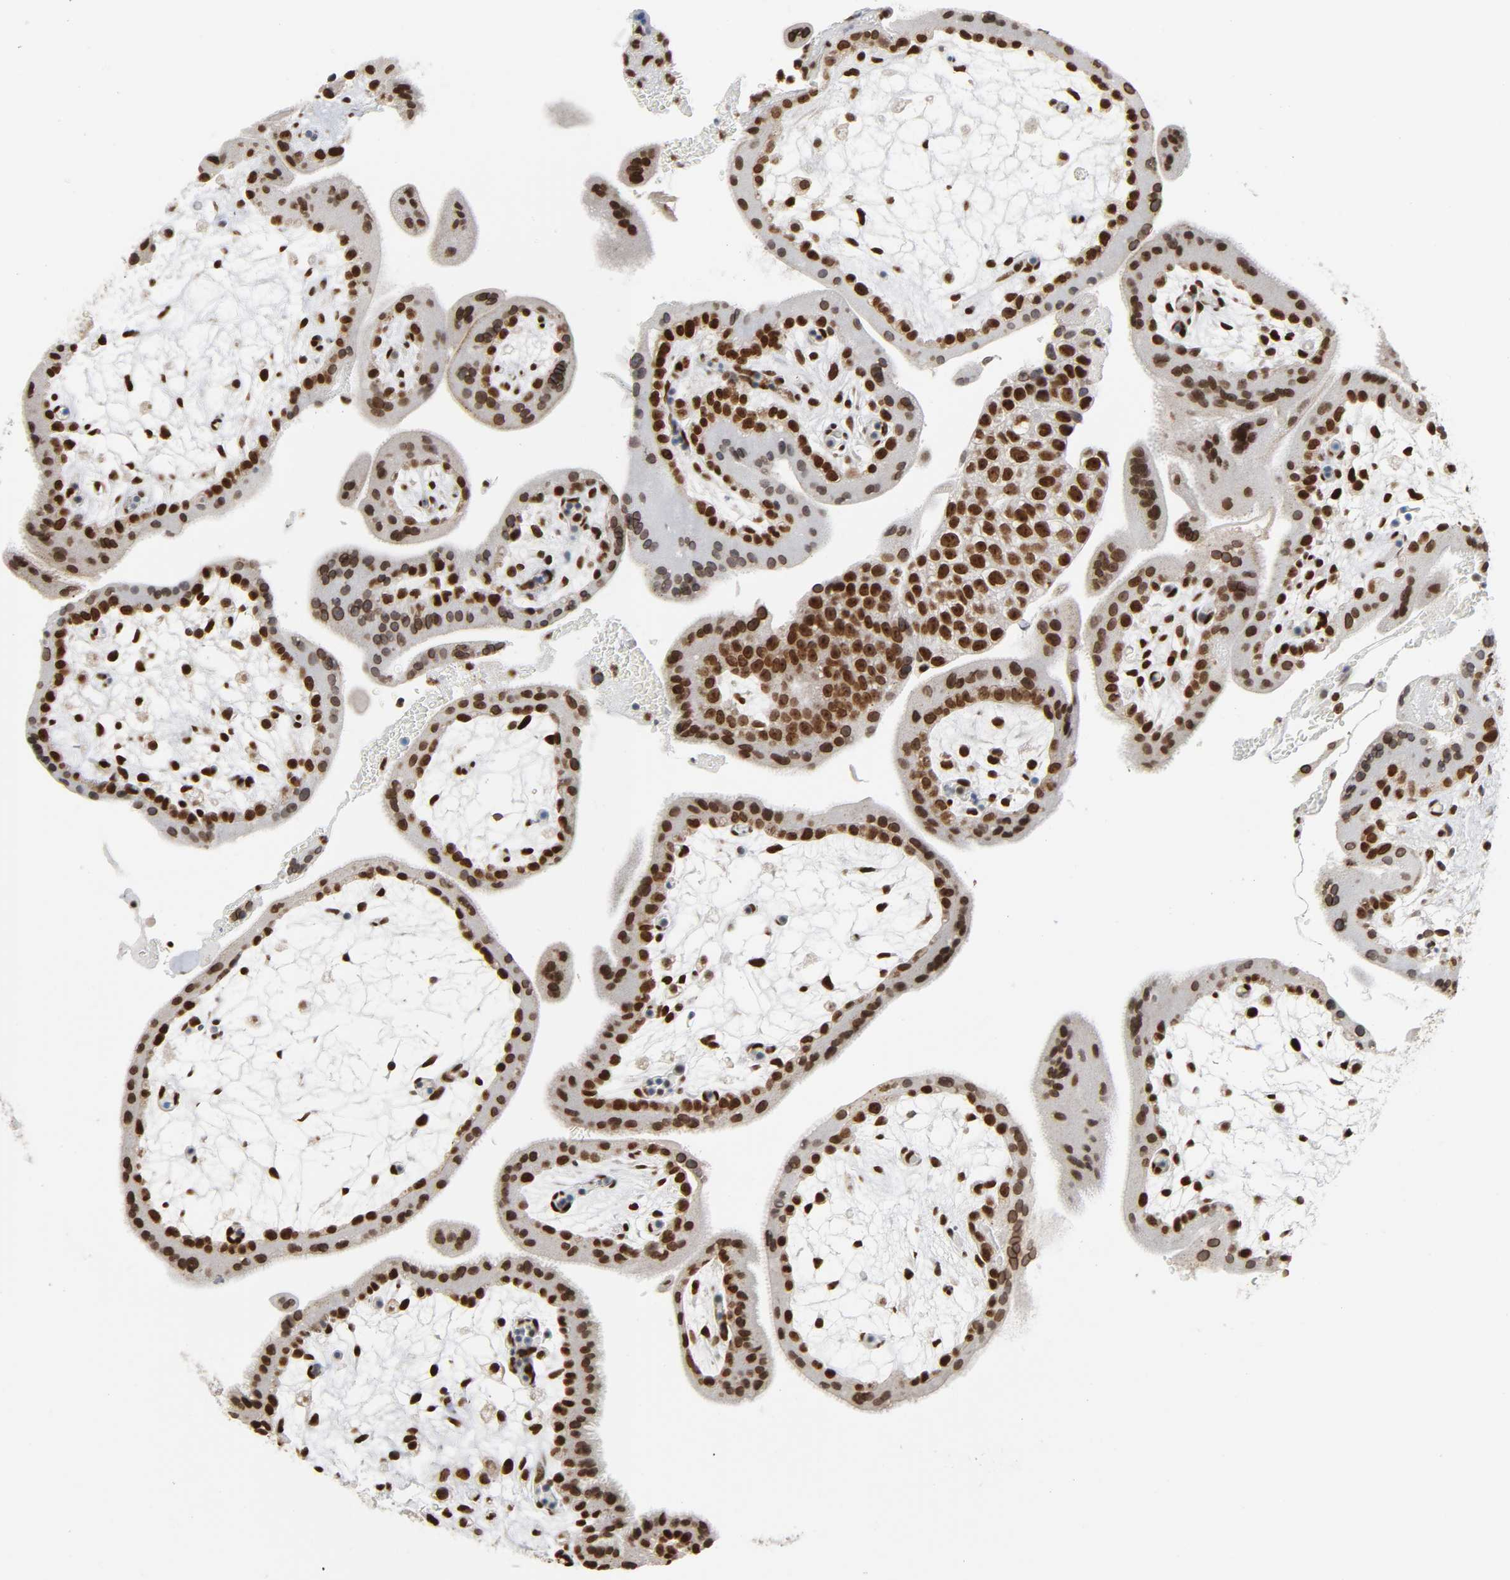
{"staining": {"intensity": "strong", "quantity": ">75%", "location": "nuclear"}, "tissue": "placenta", "cell_type": "Decidual cells", "image_type": "normal", "snomed": [{"axis": "morphology", "description": "Normal tissue, NOS"}, {"axis": "topography", "description": "Placenta"}], "caption": "This micrograph shows unremarkable placenta stained with immunohistochemistry (IHC) to label a protein in brown. The nuclear of decidual cells show strong positivity for the protein. Nuclei are counter-stained blue.", "gene": "SUMO1", "patient": {"sex": "female", "age": 35}}